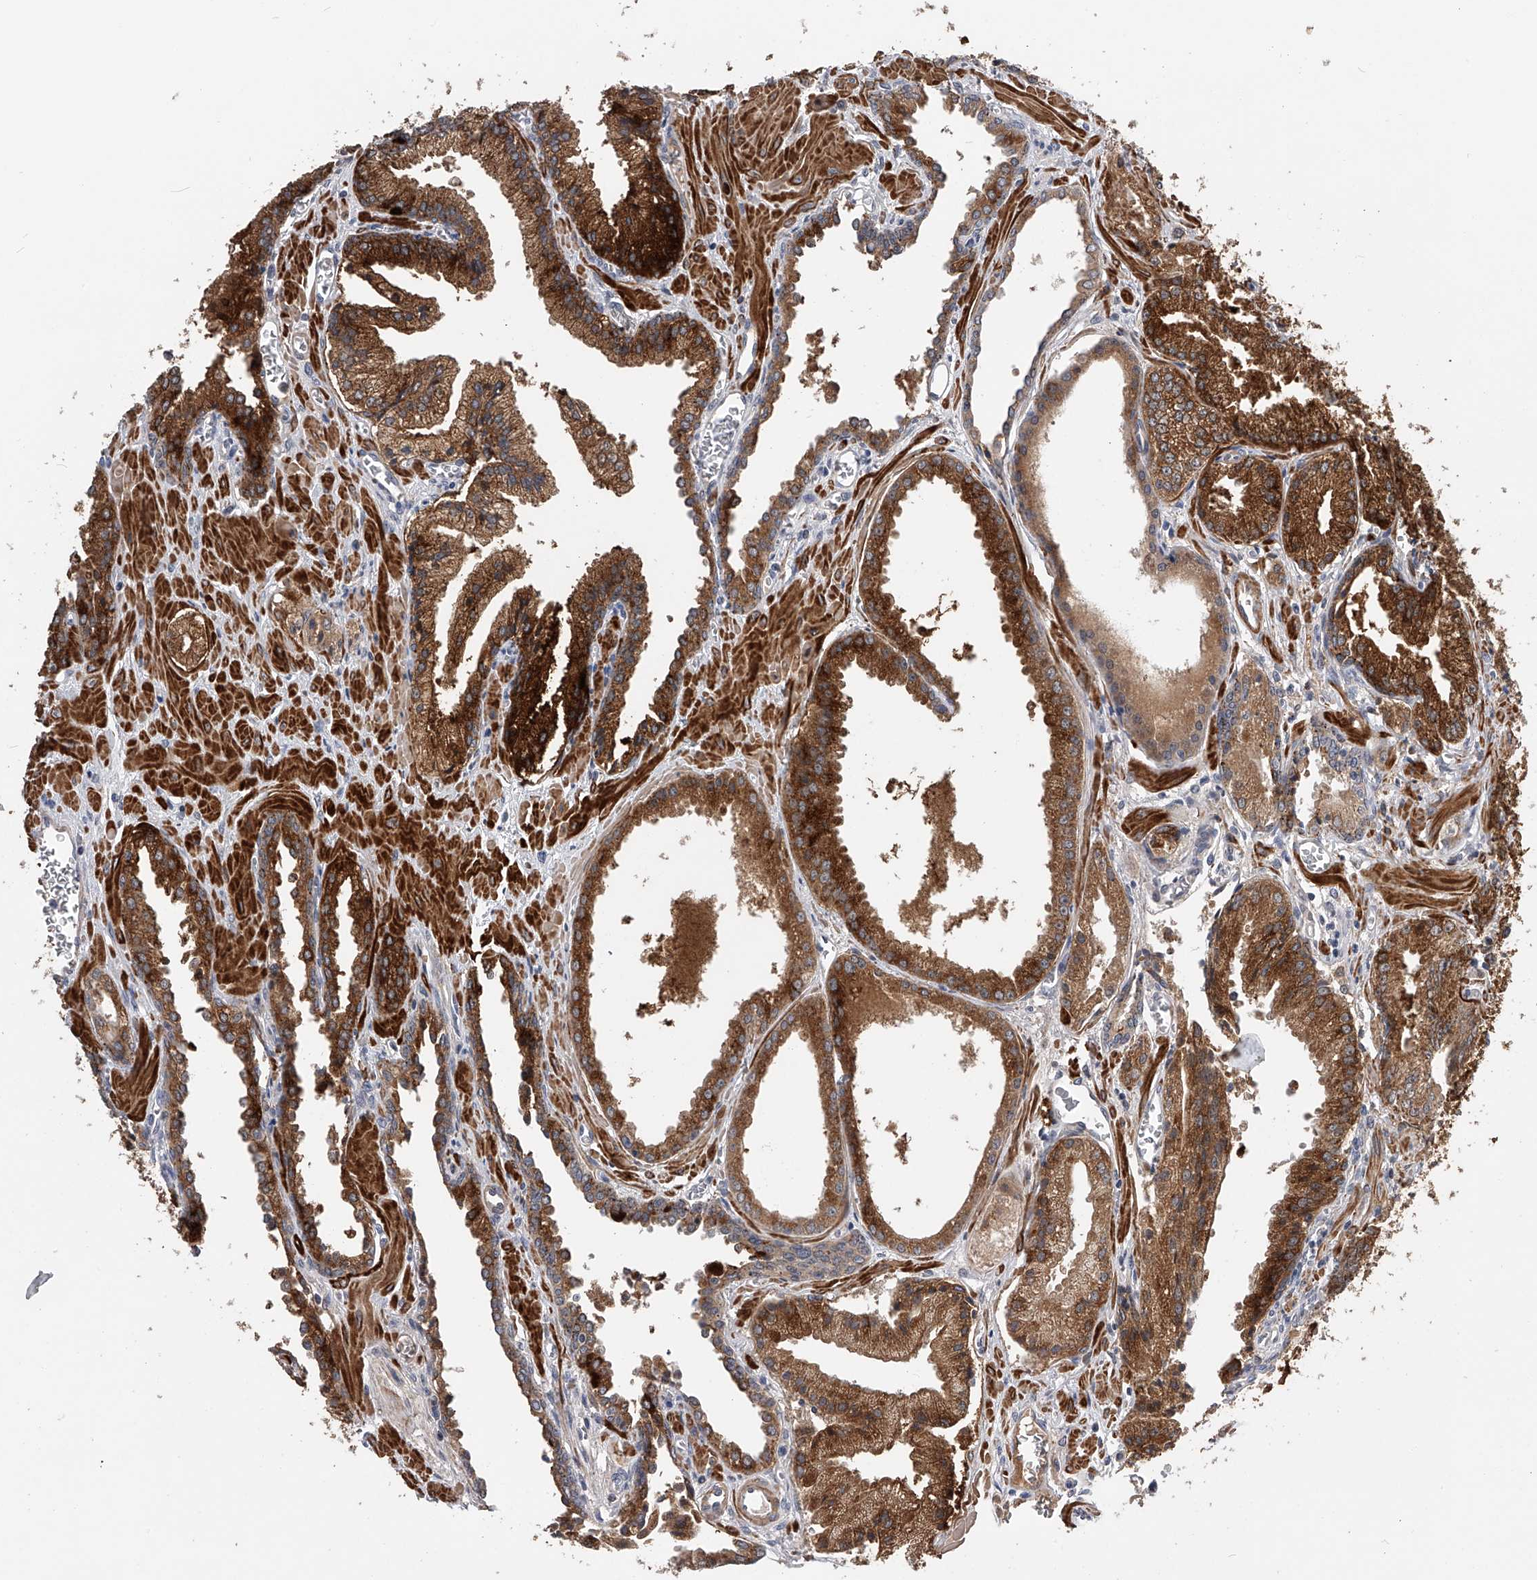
{"staining": {"intensity": "strong", "quantity": ">75%", "location": "cytoplasmic/membranous"}, "tissue": "prostate cancer", "cell_type": "Tumor cells", "image_type": "cancer", "snomed": [{"axis": "morphology", "description": "Adenocarcinoma, Low grade"}, {"axis": "topography", "description": "Prostate"}], "caption": "The micrograph shows a brown stain indicating the presence of a protein in the cytoplasmic/membranous of tumor cells in prostate cancer (adenocarcinoma (low-grade)).", "gene": "SPOCK1", "patient": {"sex": "male", "age": 67}}